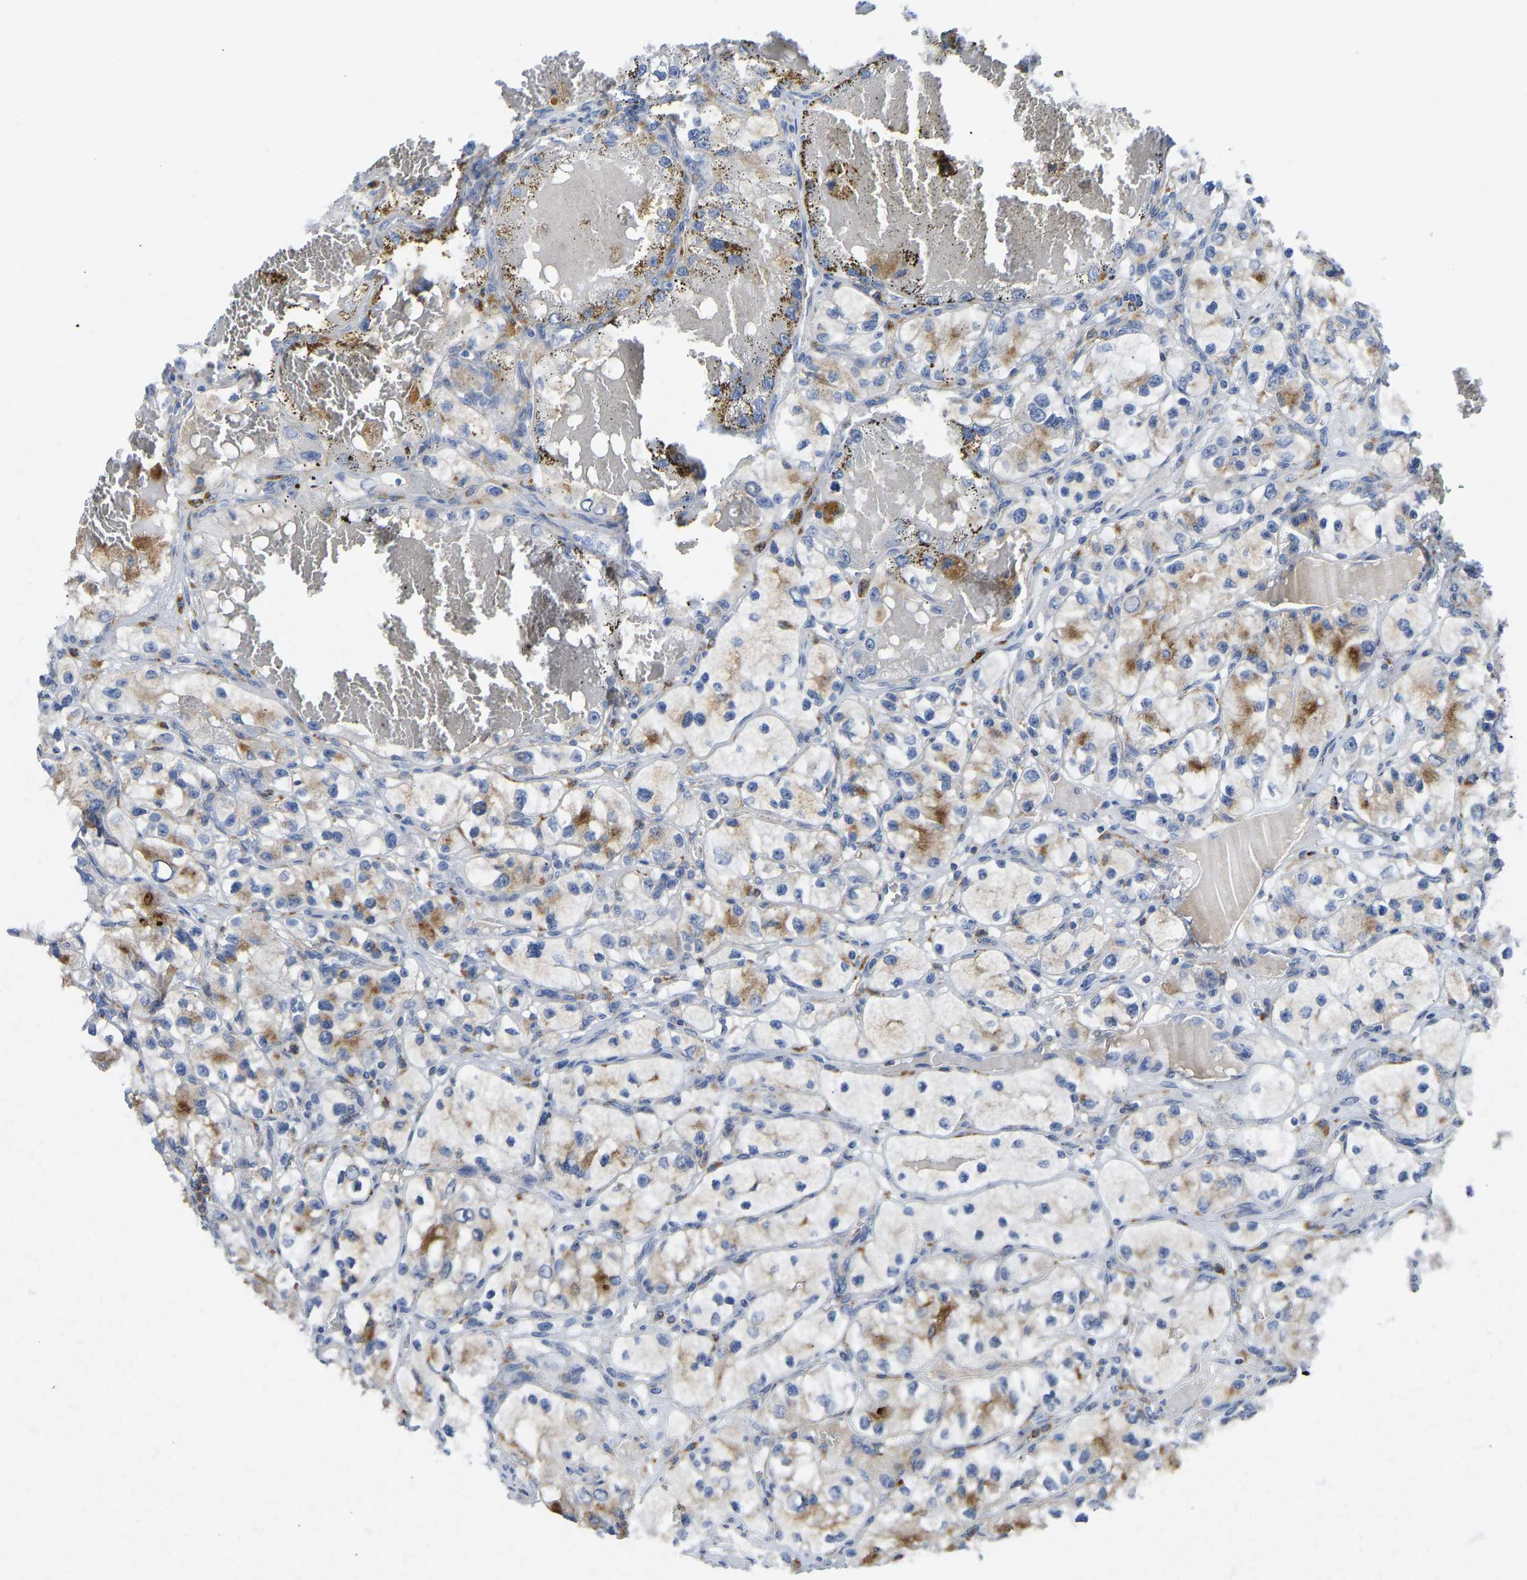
{"staining": {"intensity": "moderate", "quantity": "<25%", "location": "cytoplasmic/membranous"}, "tissue": "renal cancer", "cell_type": "Tumor cells", "image_type": "cancer", "snomed": [{"axis": "morphology", "description": "Adenocarcinoma, NOS"}, {"axis": "topography", "description": "Kidney"}], "caption": "Renal cancer (adenocarcinoma) stained with a protein marker demonstrates moderate staining in tumor cells.", "gene": "ATP6V1E1", "patient": {"sex": "female", "age": 57}}